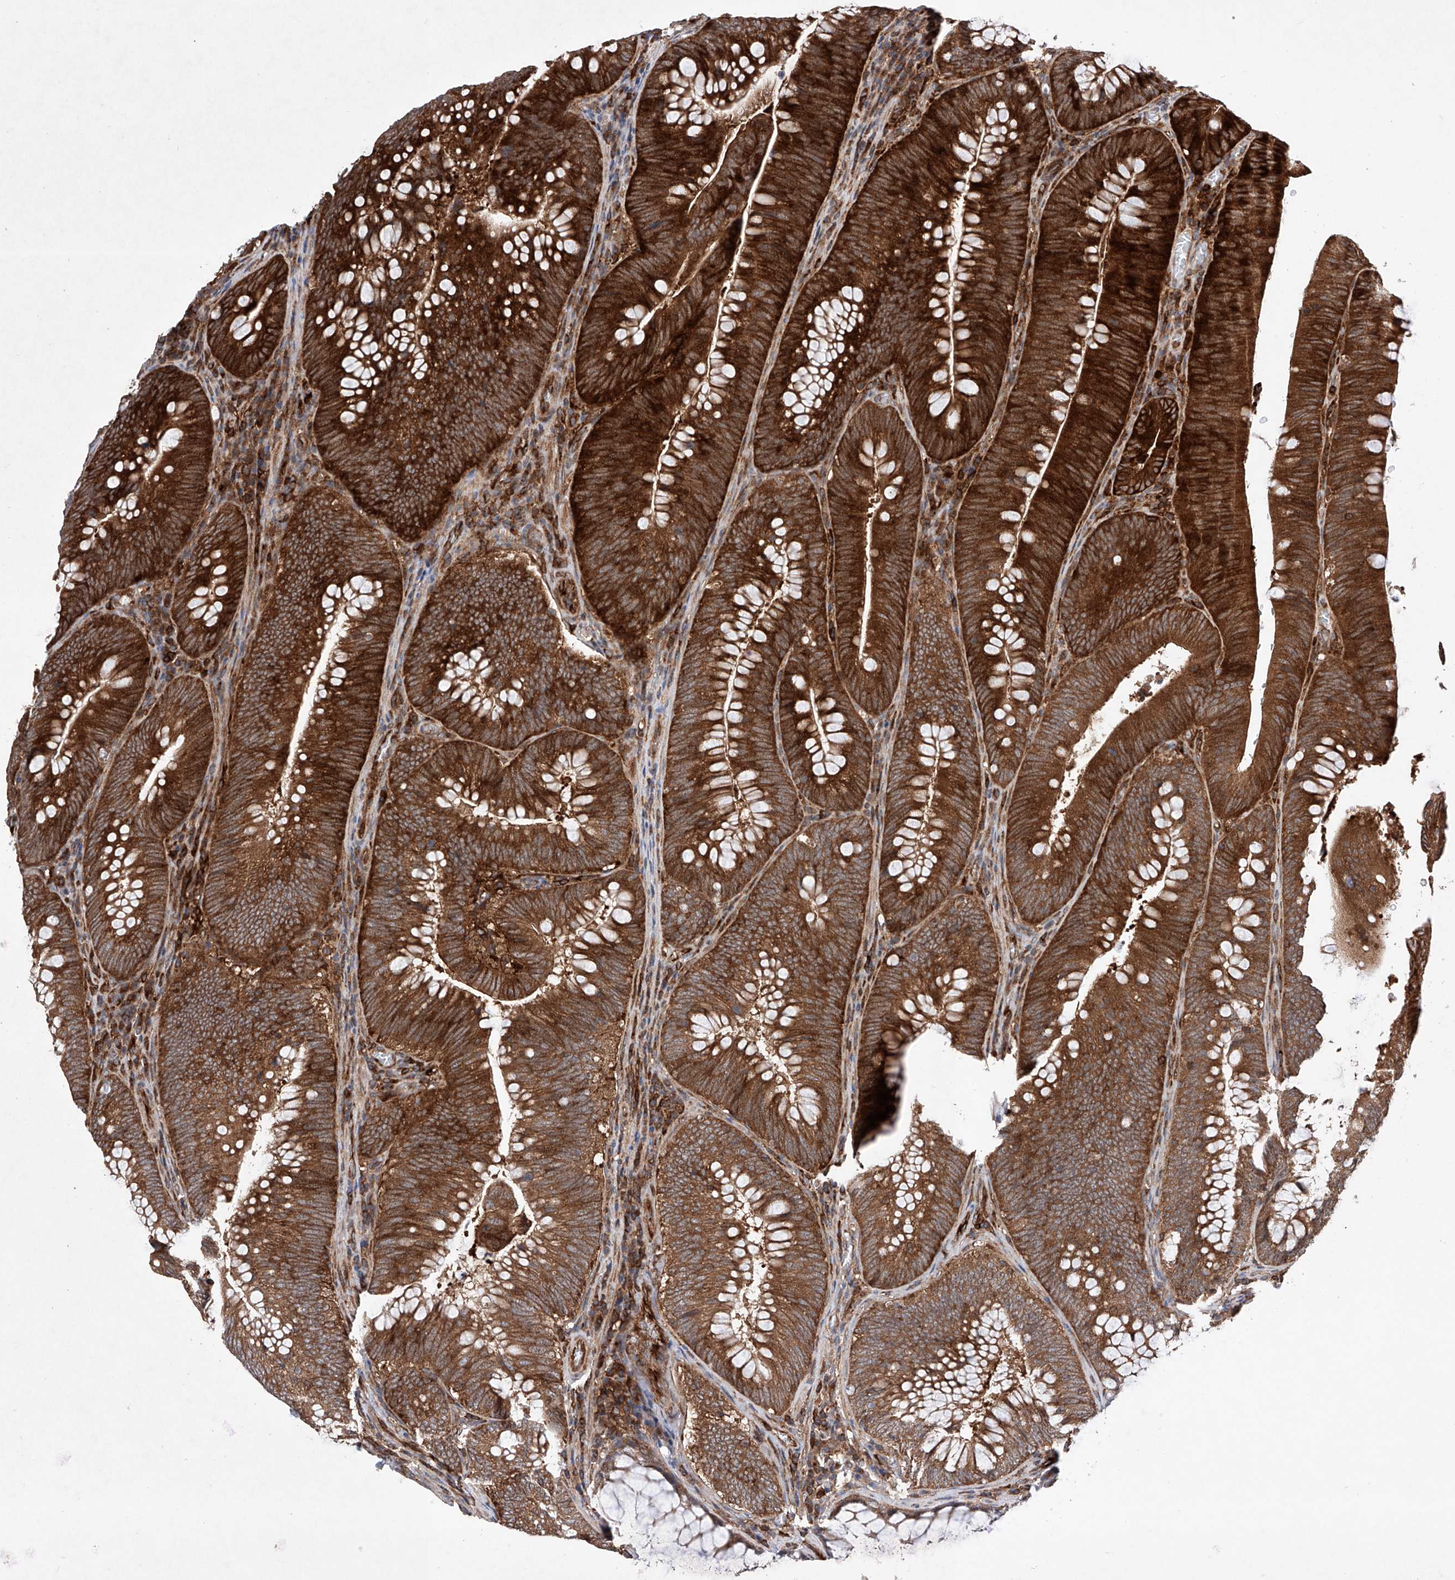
{"staining": {"intensity": "strong", "quantity": ">75%", "location": "cytoplasmic/membranous"}, "tissue": "colorectal cancer", "cell_type": "Tumor cells", "image_type": "cancer", "snomed": [{"axis": "morphology", "description": "Normal tissue, NOS"}, {"axis": "topography", "description": "Colon"}], "caption": "Immunohistochemical staining of colorectal cancer reveals high levels of strong cytoplasmic/membranous positivity in approximately >75% of tumor cells. The staining was performed using DAB, with brown indicating positive protein expression. Nuclei are stained blue with hematoxylin.", "gene": "TIMM23", "patient": {"sex": "female", "age": 82}}